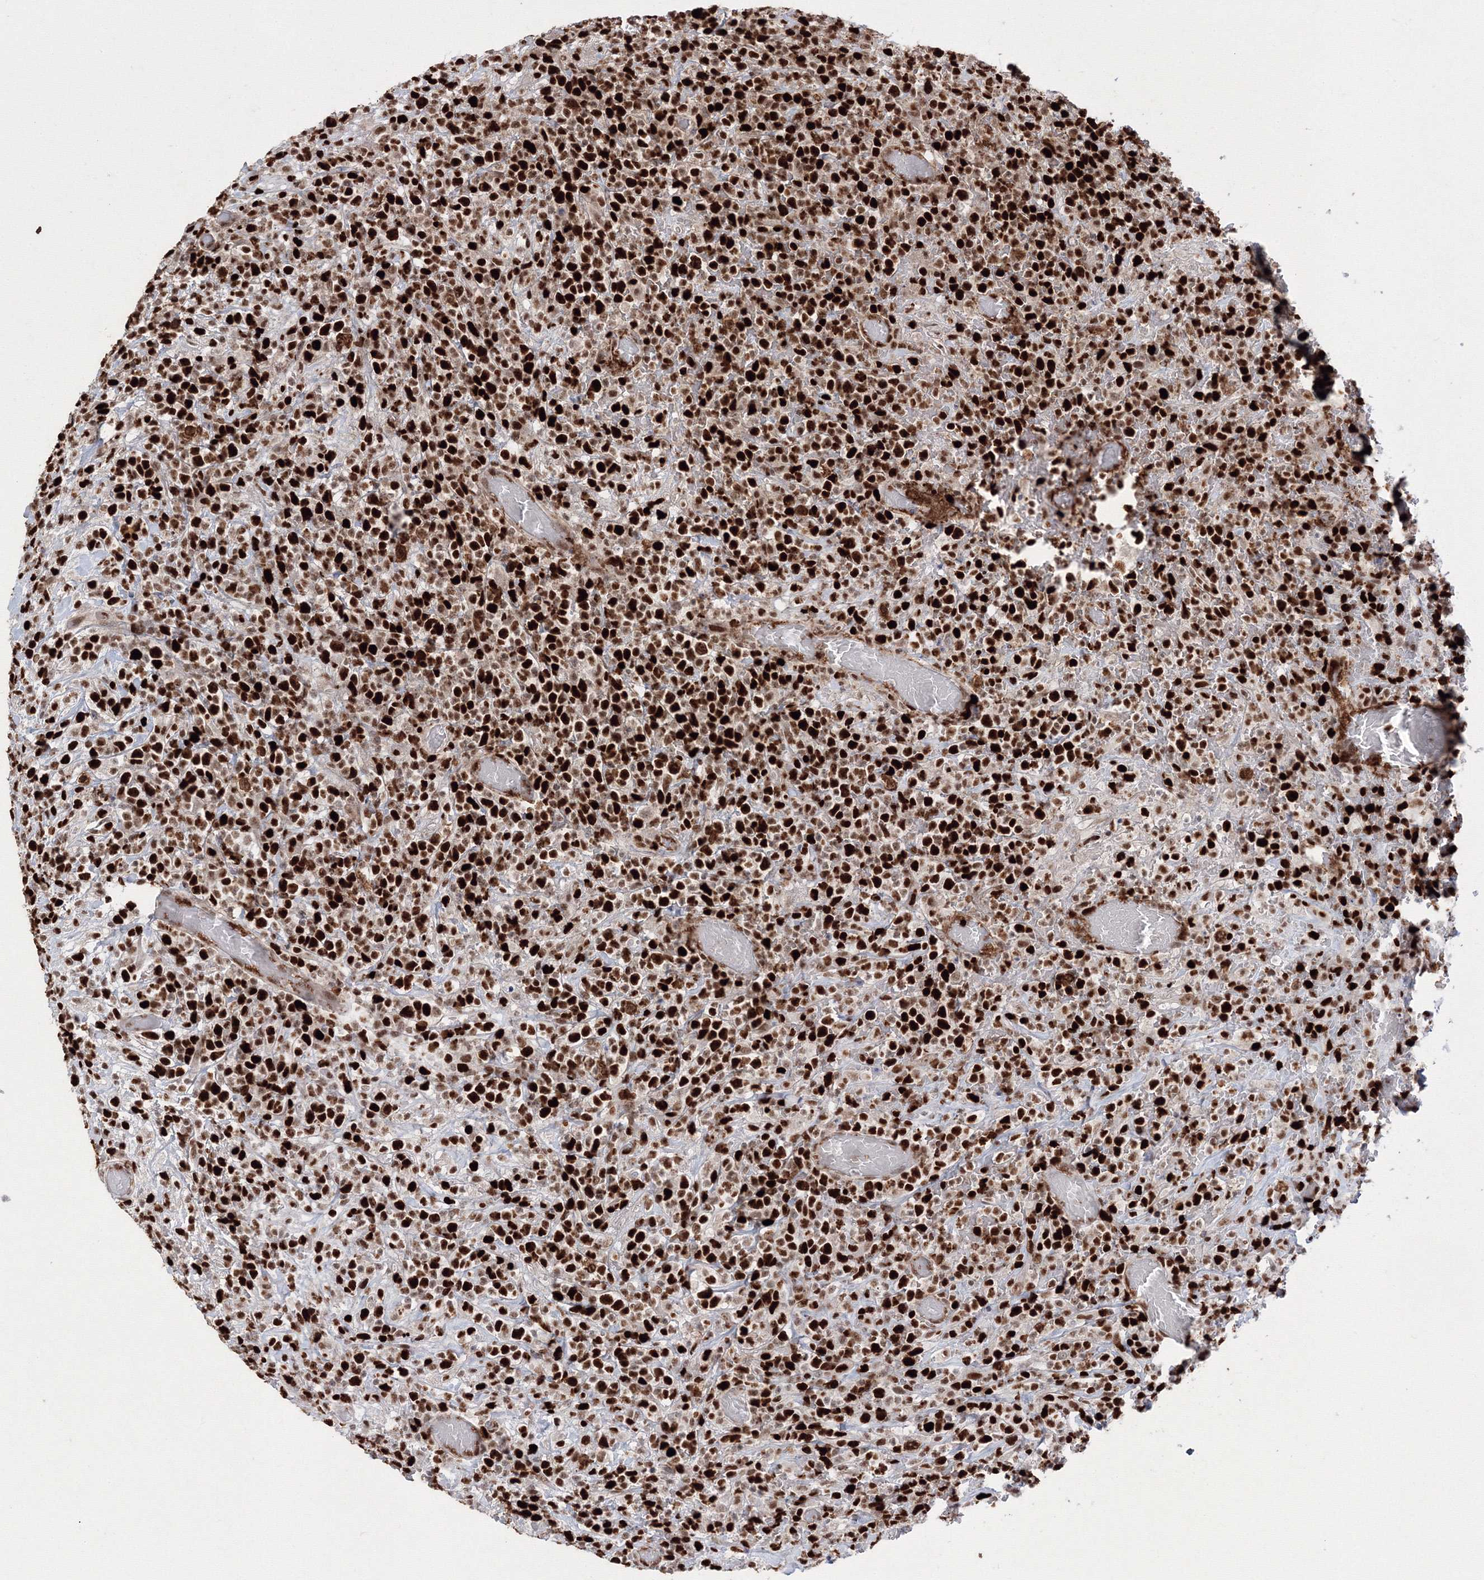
{"staining": {"intensity": "strong", "quantity": ">75%", "location": "nuclear"}, "tissue": "lymphoma", "cell_type": "Tumor cells", "image_type": "cancer", "snomed": [{"axis": "morphology", "description": "Malignant lymphoma, non-Hodgkin's type, High grade"}, {"axis": "topography", "description": "Colon"}], "caption": "This photomicrograph displays malignant lymphoma, non-Hodgkin's type (high-grade) stained with IHC to label a protein in brown. The nuclear of tumor cells show strong positivity for the protein. Nuclei are counter-stained blue.", "gene": "LIG1", "patient": {"sex": "female", "age": 53}}